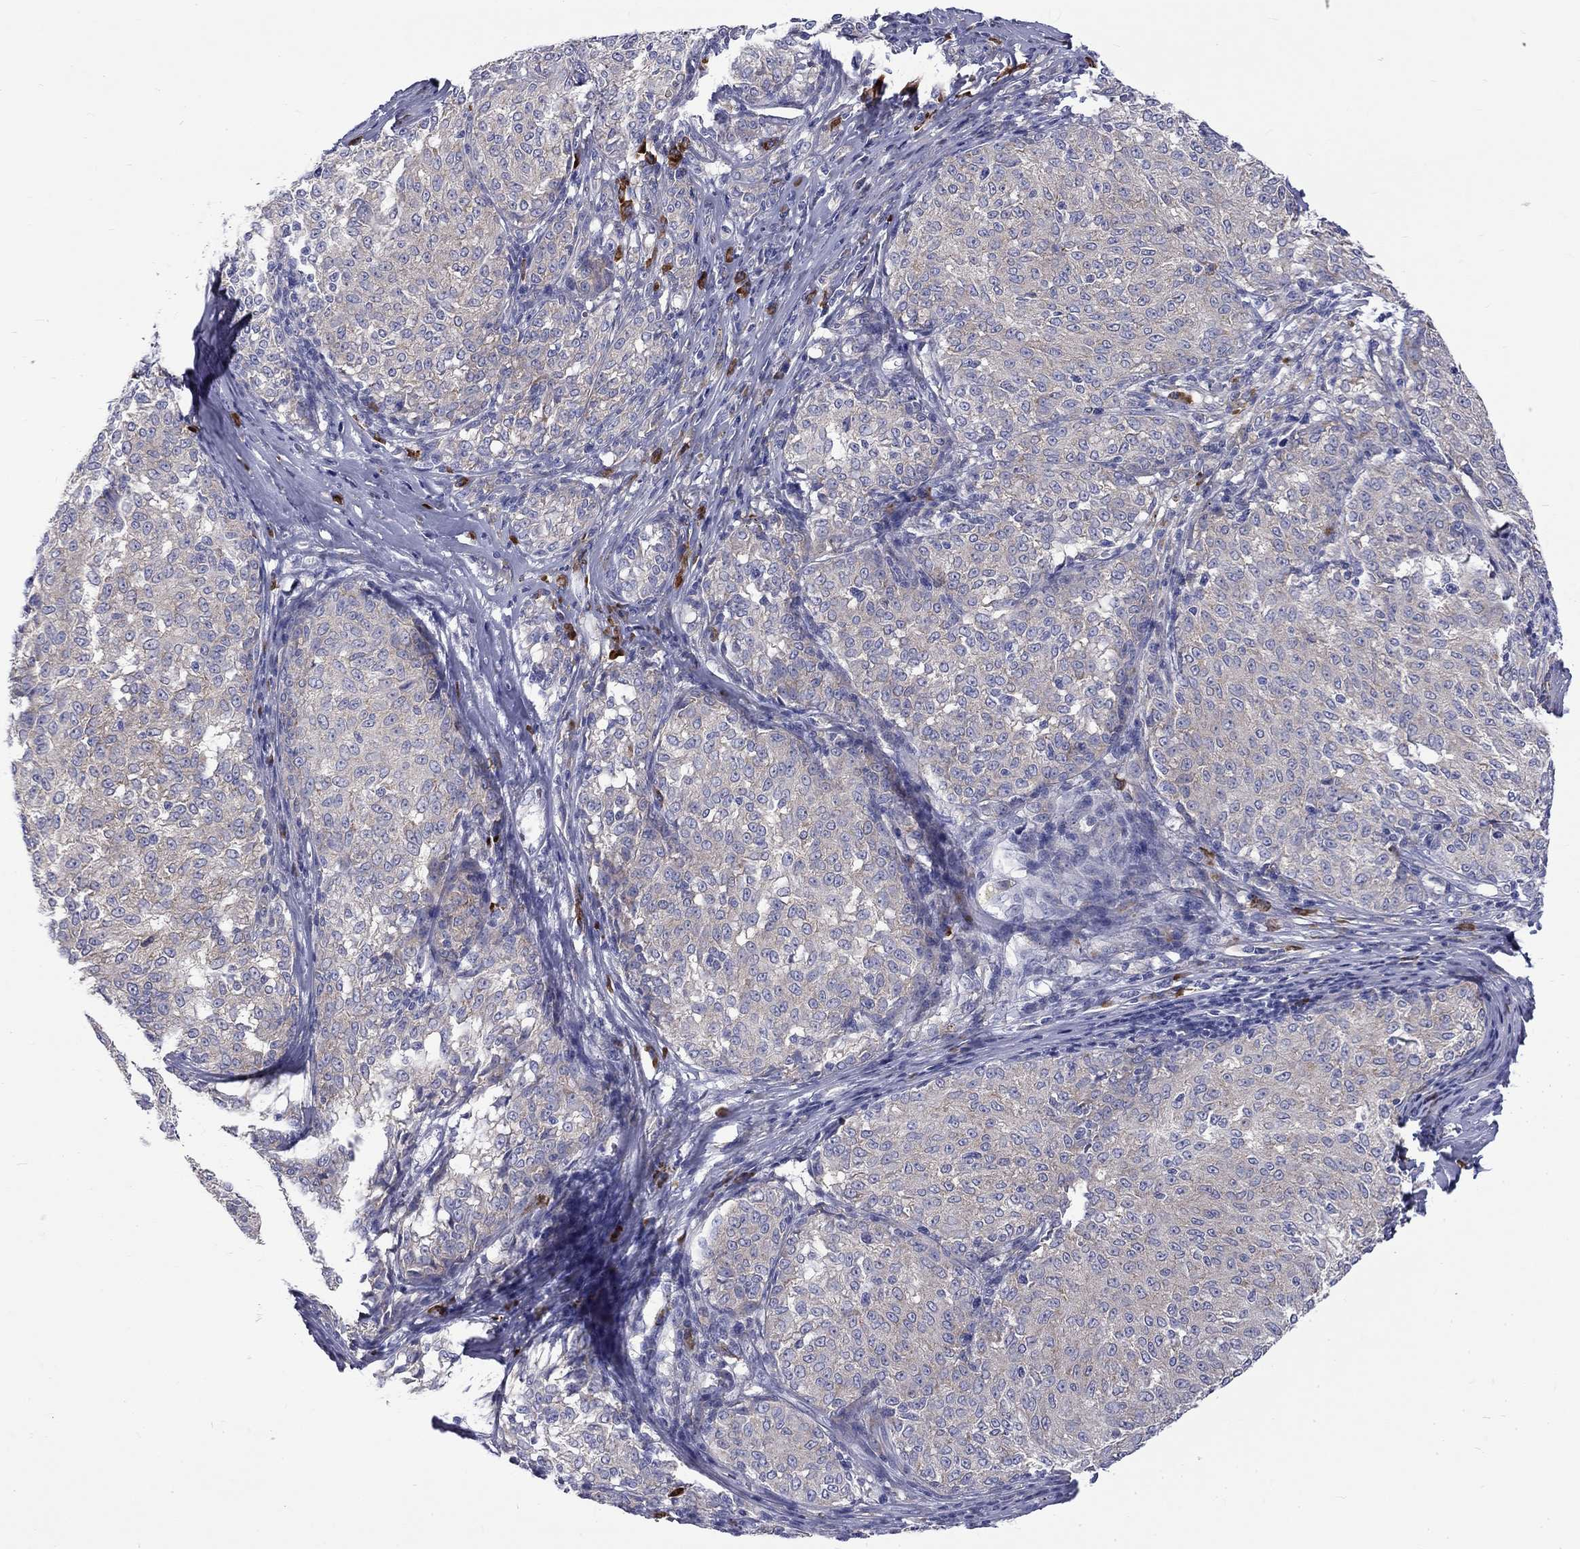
{"staining": {"intensity": "negative", "quantity": "none", "location": "none"}, "tissue": "melanoma", "cell_type": "Tumor cells", "image_type": "cancer", "snomed": [{"axis": "morphology", "description": "Malignant melanoma, NOS"}, {"axis": "topography", "description": "Skin"}], "caption": "High power microscopy micrograph of an immunohistochemistry (IHC) micrograph of melanoma, revealing no significant staining in tumor cells.", "gene": "PABPC4", "patient": {"sex": "female", "age": 72}}